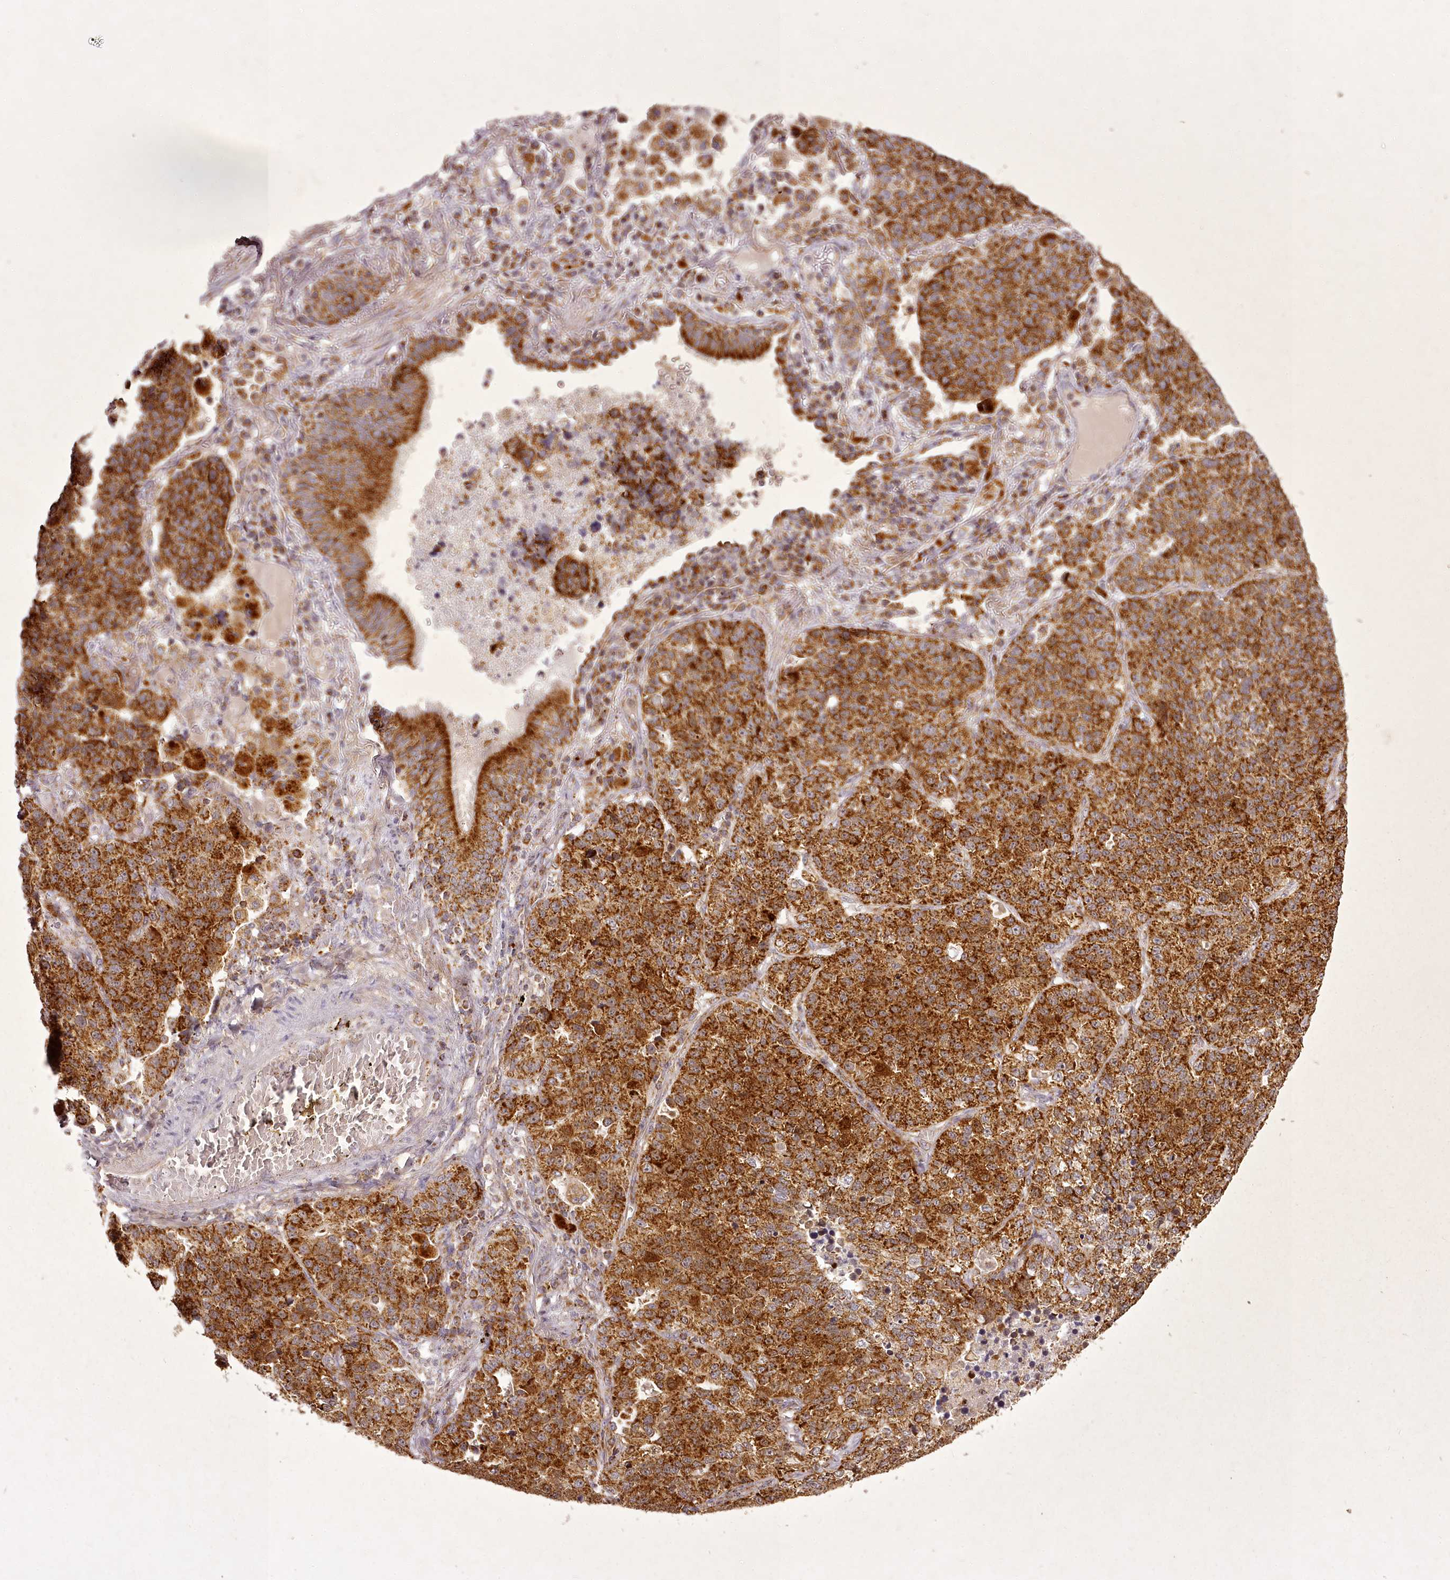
{"staining": {"intensity": "strong", "quantity": ">75%", "location": "cytoplasmic/membranous"}, "tissue": "lung cancer", "cell_type": "Tumor cells", "image_type": "cancer", "snomed": [{"axis": "morphology", "description": "Adenocarcinoma, NOS"}, {"axis": "topography", "description": "Lung"}], "caption": "Immunohistochemistry image of human lung cancer (adenocarcinoma) stained for a protein (brown), which shows high levels of strong cytoplasmic/membranous positivity in approximately >75% of tumor cells.", "gene": "CHCHD2", "patient": {"sex": "male", "age": 49}}